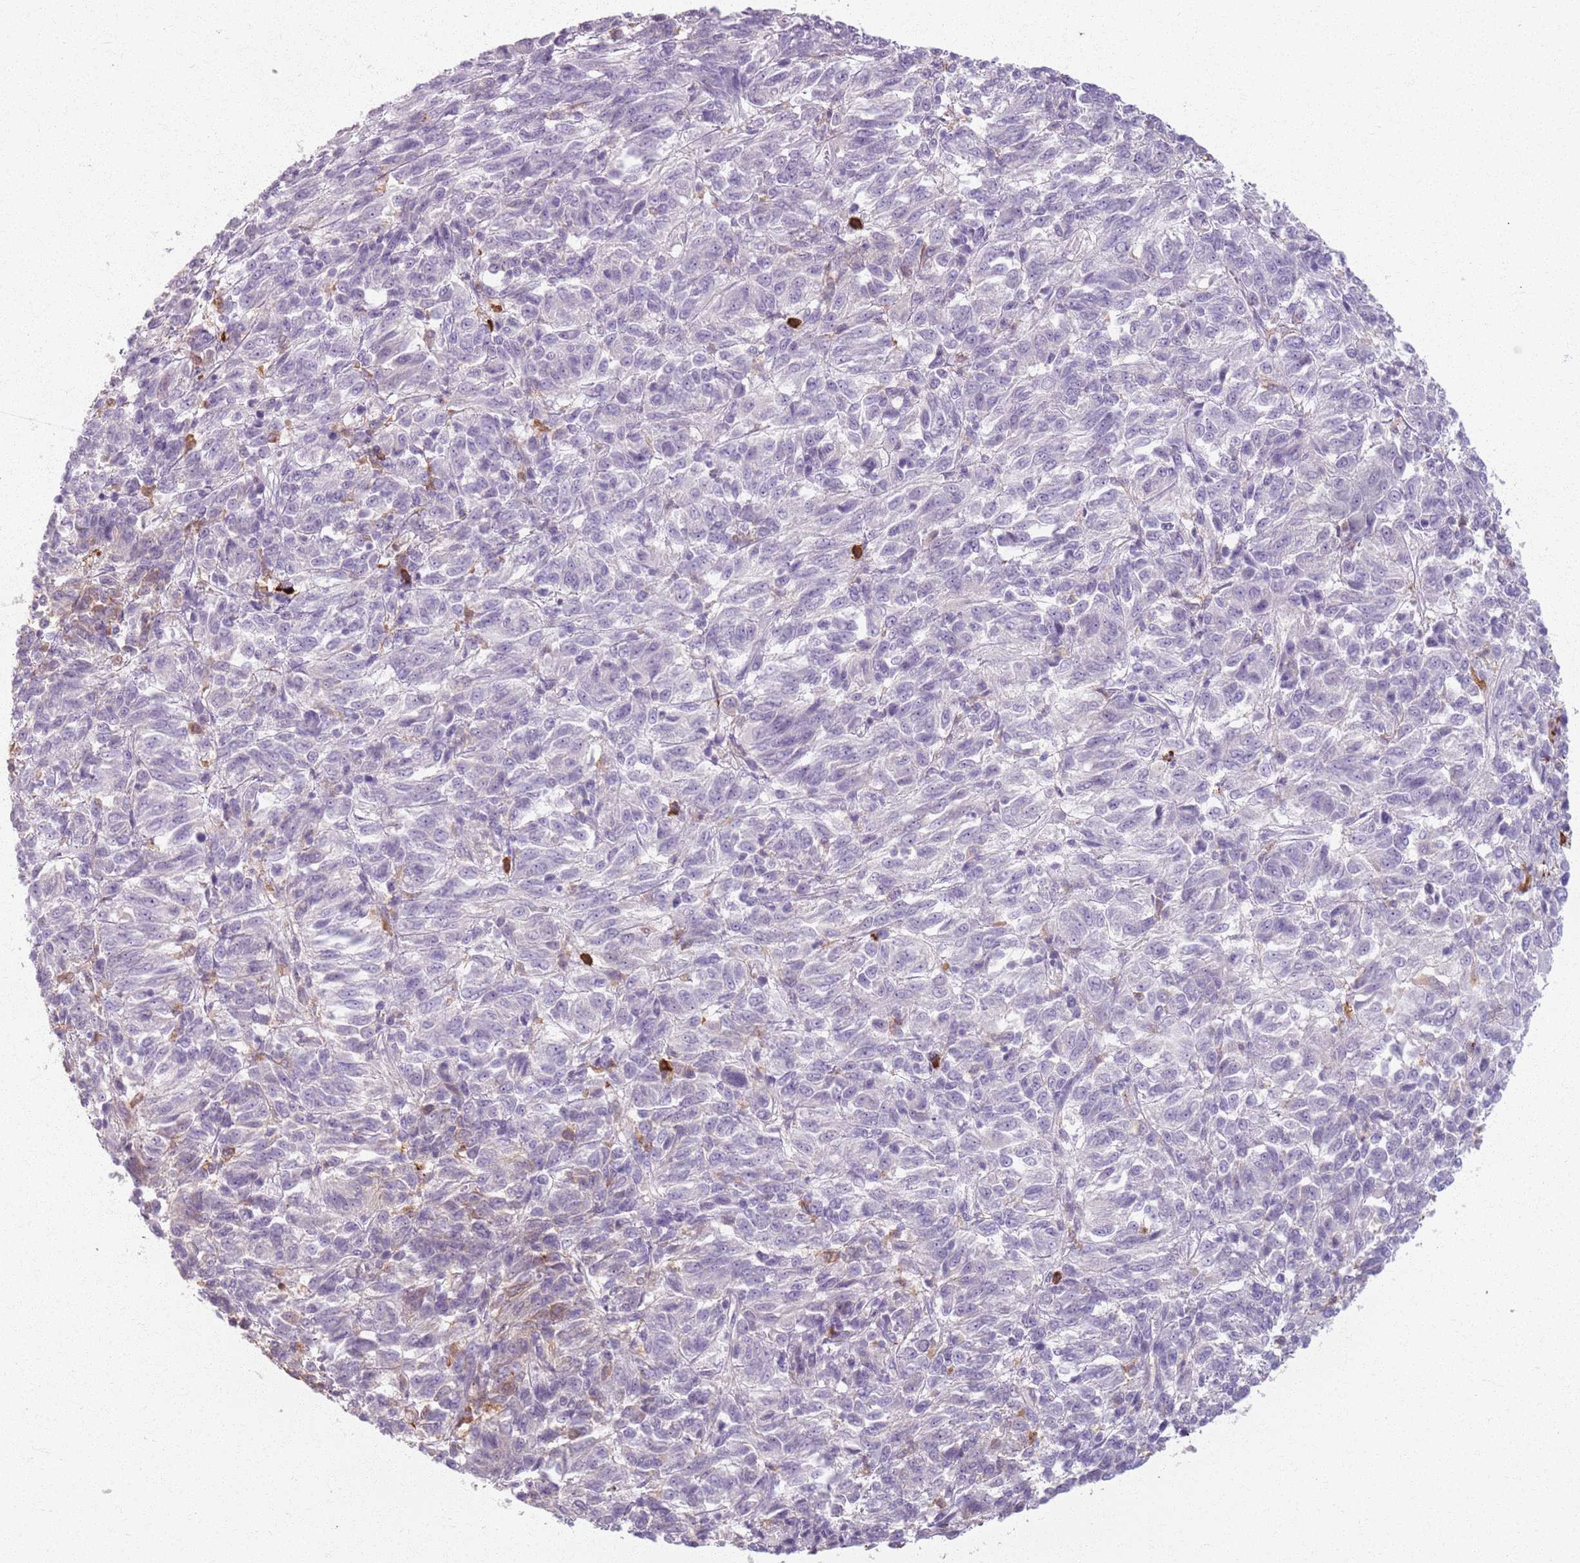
{"staining": {"intensity": "negative", "quantity": "none", "location": "none"}, "tissue": "melanoma", "cell_type": "Tumor cells", "image_type": "cancer", "snomed": [{"axis": "morphology", "description": "Malignant melanoma, Metastatic site"}, {"axis": "topography", "description": "Lung"}], "caption": "Micrograph shows no protein positivity in tumor cells of malignant melanoma (metastatic site) tissue. The staining was performed using DAB to visualize the protein expression in brown, while the nuclei were stained in blue with hematoxylin (Magnification: 20x).", "gene": "GDPGP1", "patient": {"sex": "male", "age": 64}}